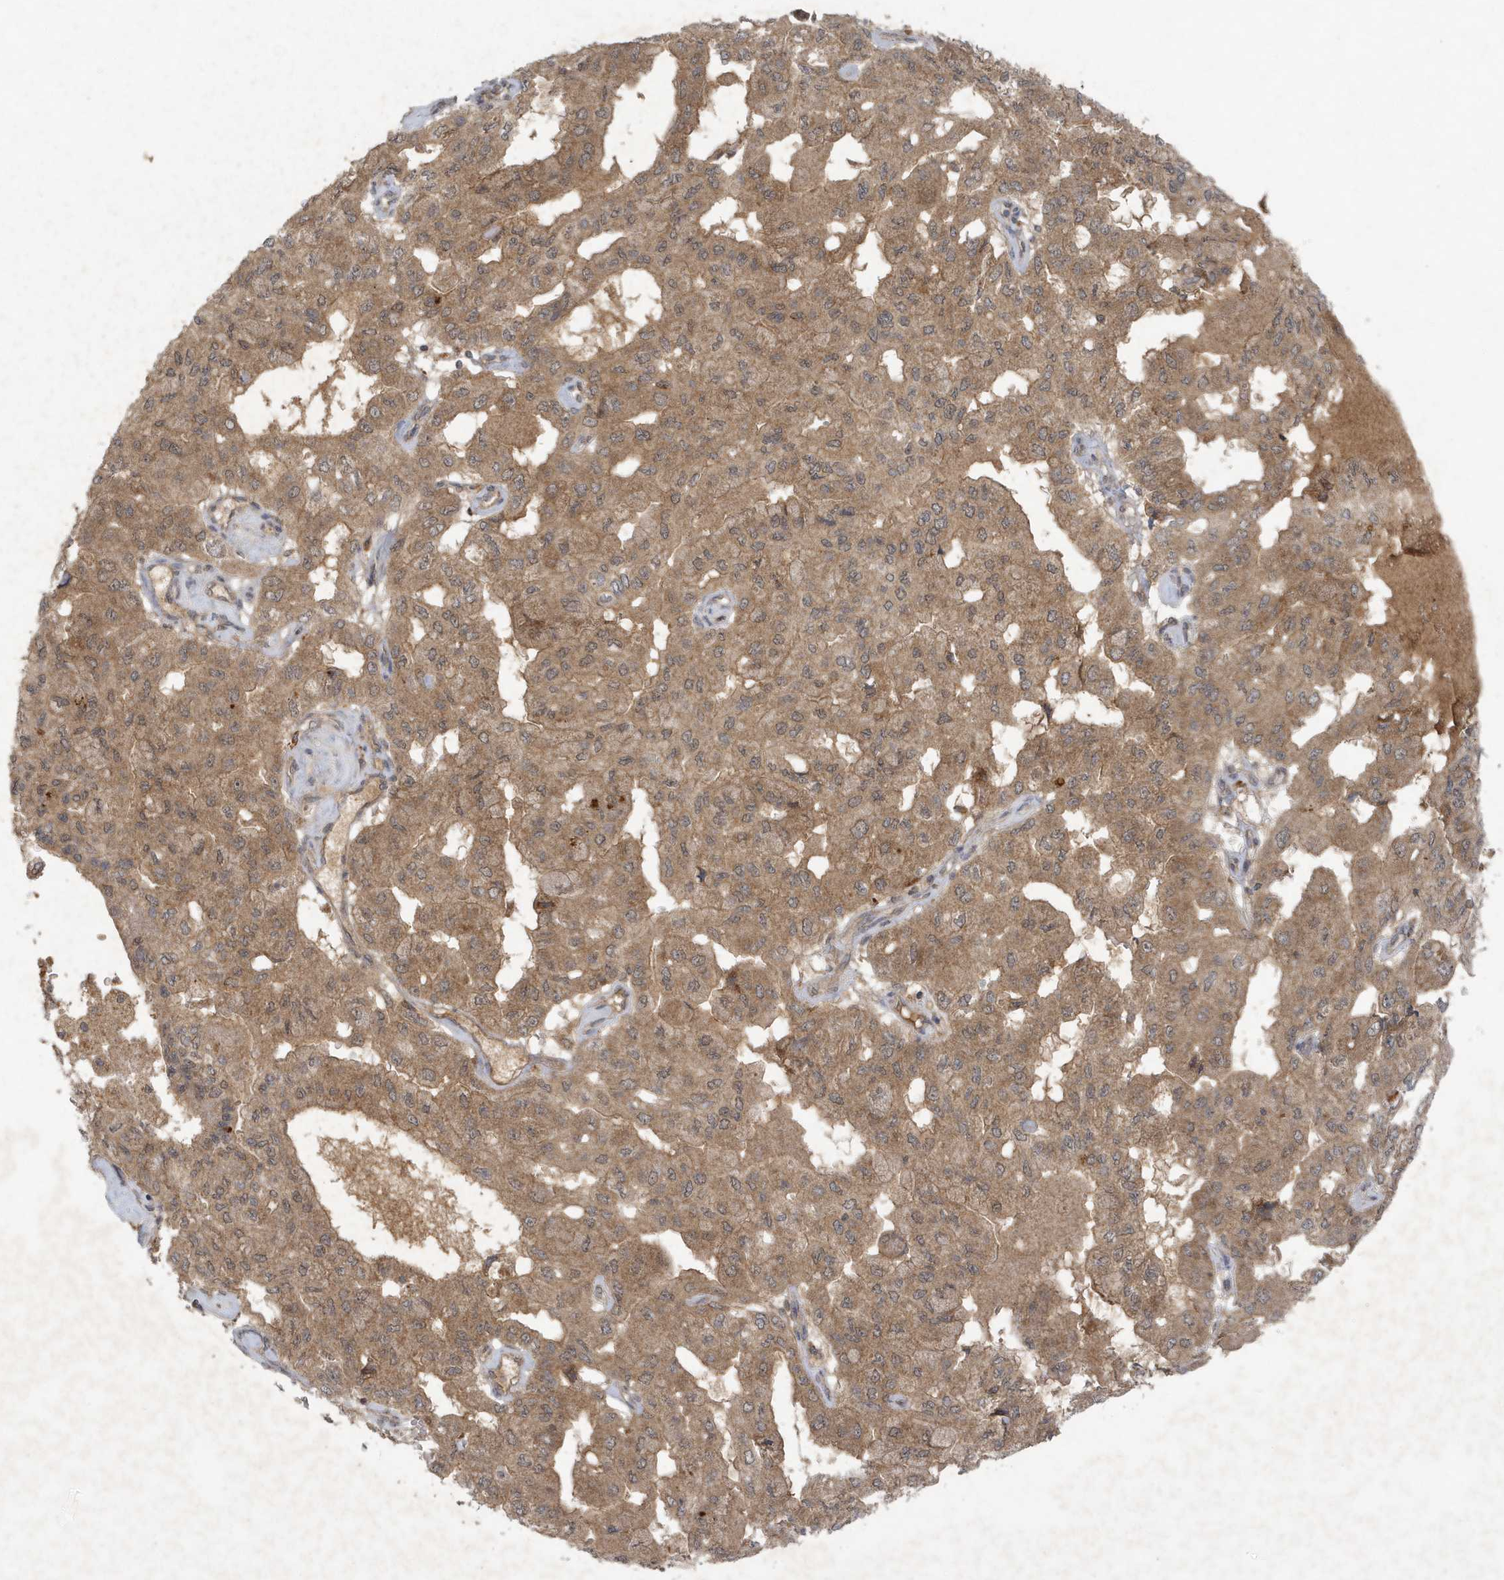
{"staining": {"intensity": "moderate", "quantity": ">75%", "location": "cytoplasmic/membranous"}, "tissue": "pancreatic cancer", "cell_type": "Tumor cells", "image_type": "cancer", "snomed": [{"axis": "morphology", "description": "Adenocarcinoma, NOS"}, {"axis": "topography", "description": "Pancreas"}], "caption": "Immunohistochemical staining of human pancreatic cancer (adenocarcinoma) shows moderate cytoplasmic/membranous protein staining in approximately >75% of tumor cells.", "gene": "C1RL", "patient": {"sex": "male", "age": 51}}